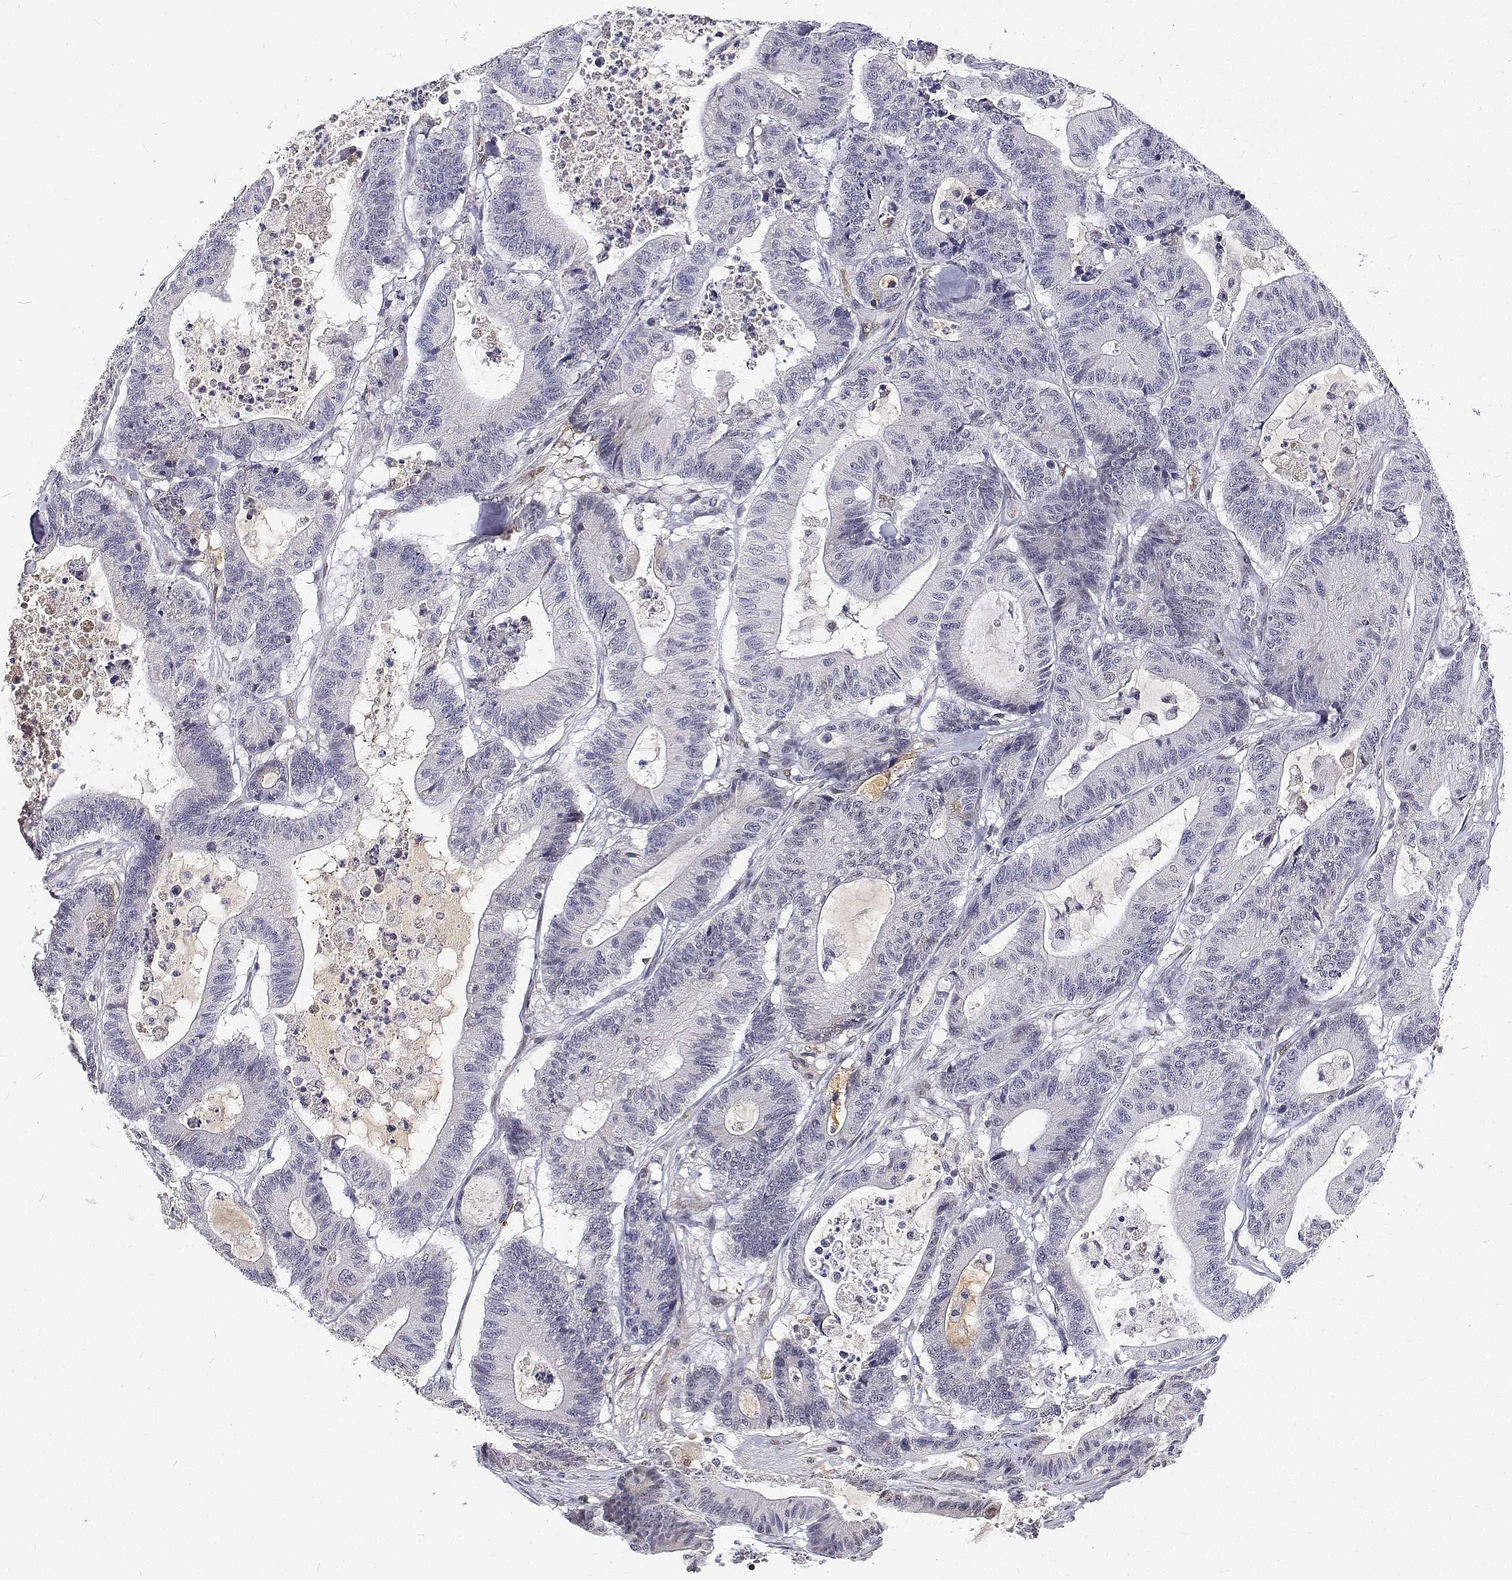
{"staining": {"intensity": "negative", "quantity": "none", "location": "none"}, "tissue": "colorectal cancer", "cell_type": "Tumor cells", "image_type": "cancer", "snomed": [{"axis": "morphology", "description": "Adenocarcinoma, NOS"}, {"axis": "topography", "description": "Colon"}], "caption": "Immunohistochemistry photomicrograph of human colorectal cancer (adenocarcinoma) stained for a protein (brown), which displays no staining in tumor cells.", "gene": "ATRX", "patient": {"sex": "female", "age": 84}}